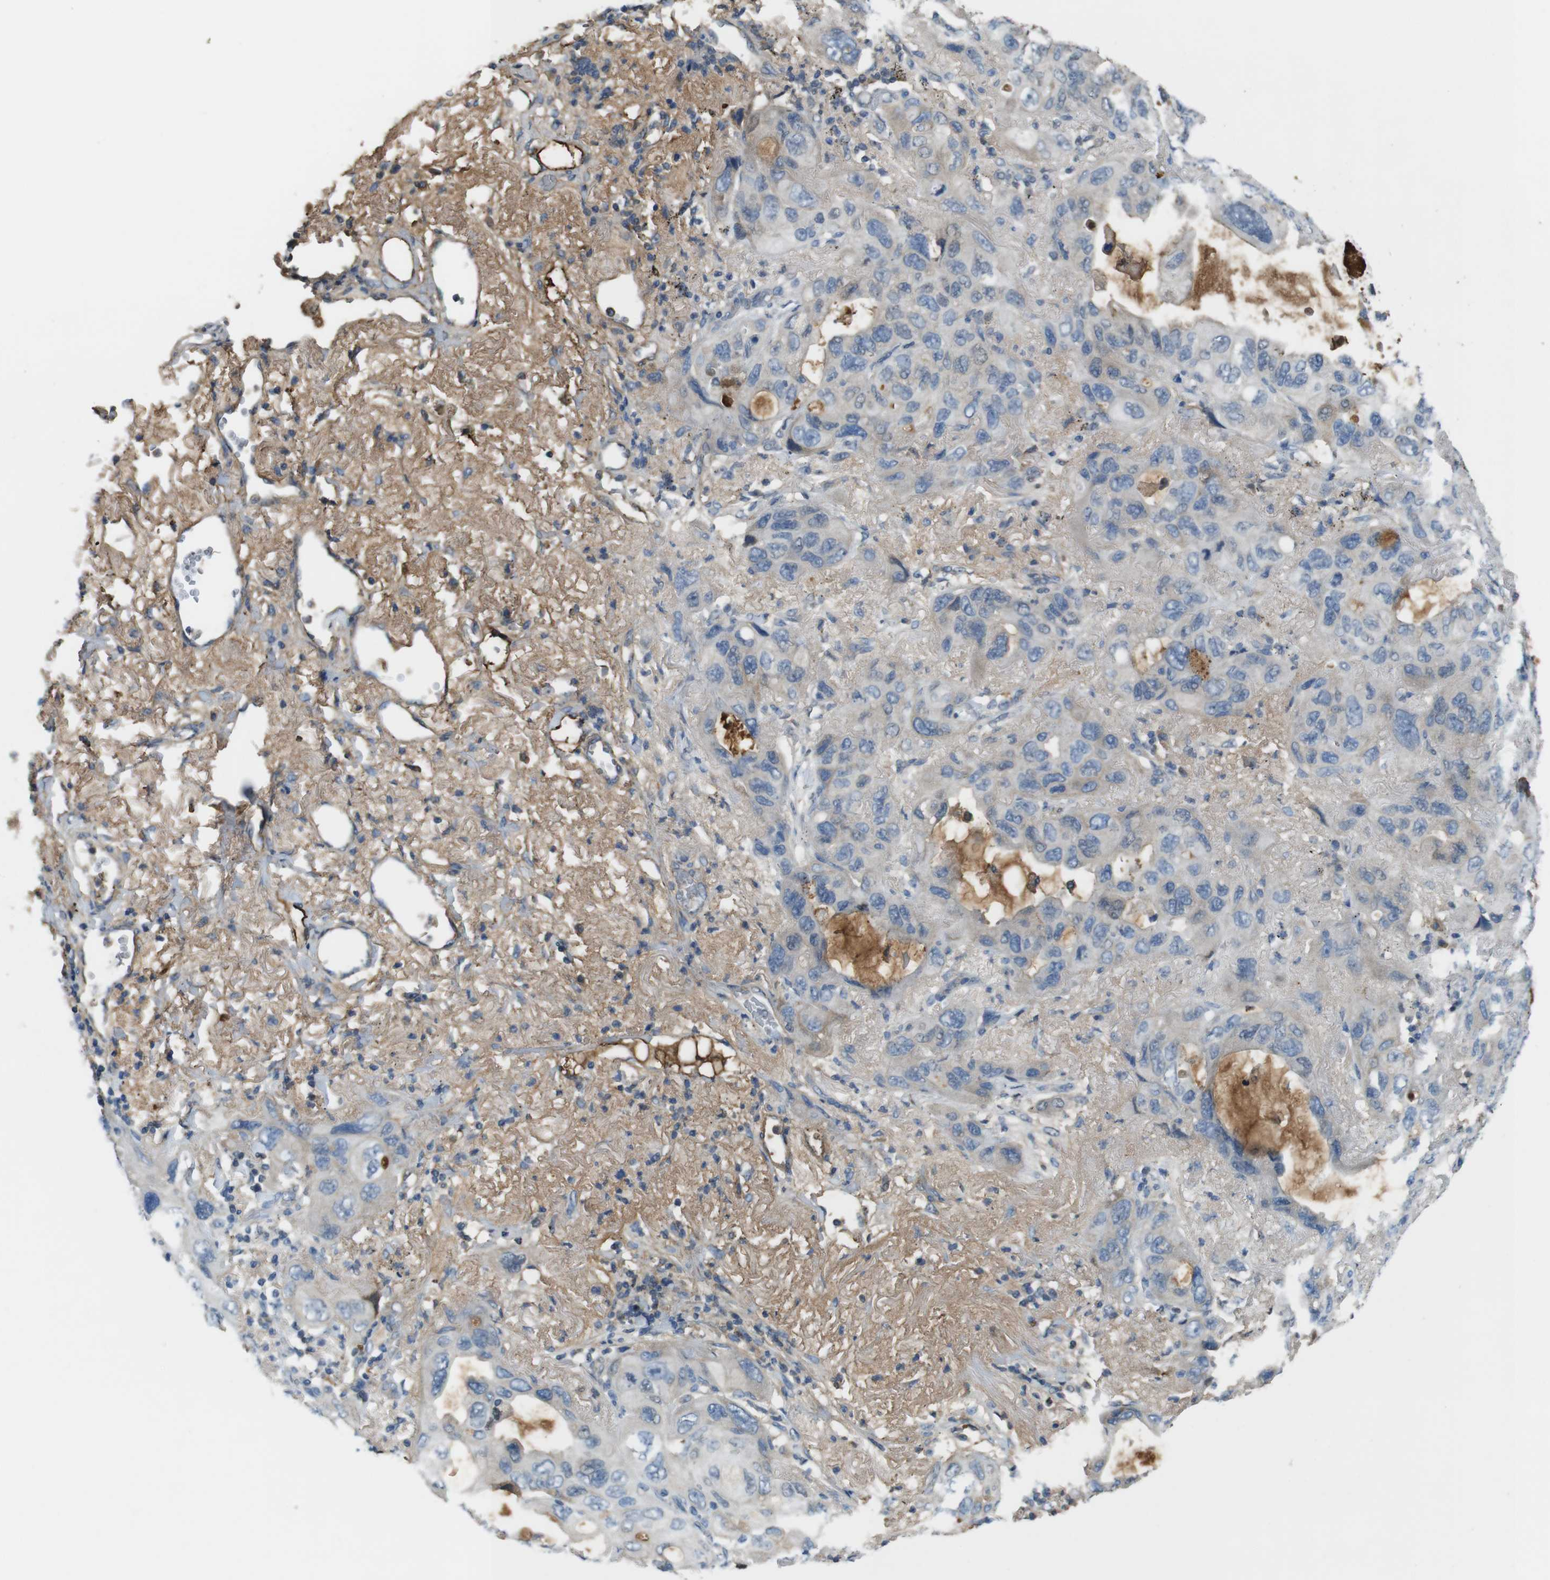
{"staining": {"intensity": "negative", "quantity": "none", "location": "none"}, "tissue": "lung cancer", "cell_type": "Tumor cells", "image_type": "cancer", "snomed": [{"axis": "morphology", "description": "Squamous cell carcinoma, NOS"}, {"axis": "topography", "description": "Lung"}], "caption": "This image is of squamous cell carcinoma (lung) stained with IHC to label a protein in brown with the nuclei are counter-stained blue. There is no expression in tumor cells.", "gene": "LTBP4", "patient": {"sex": "female", "age": 73}}